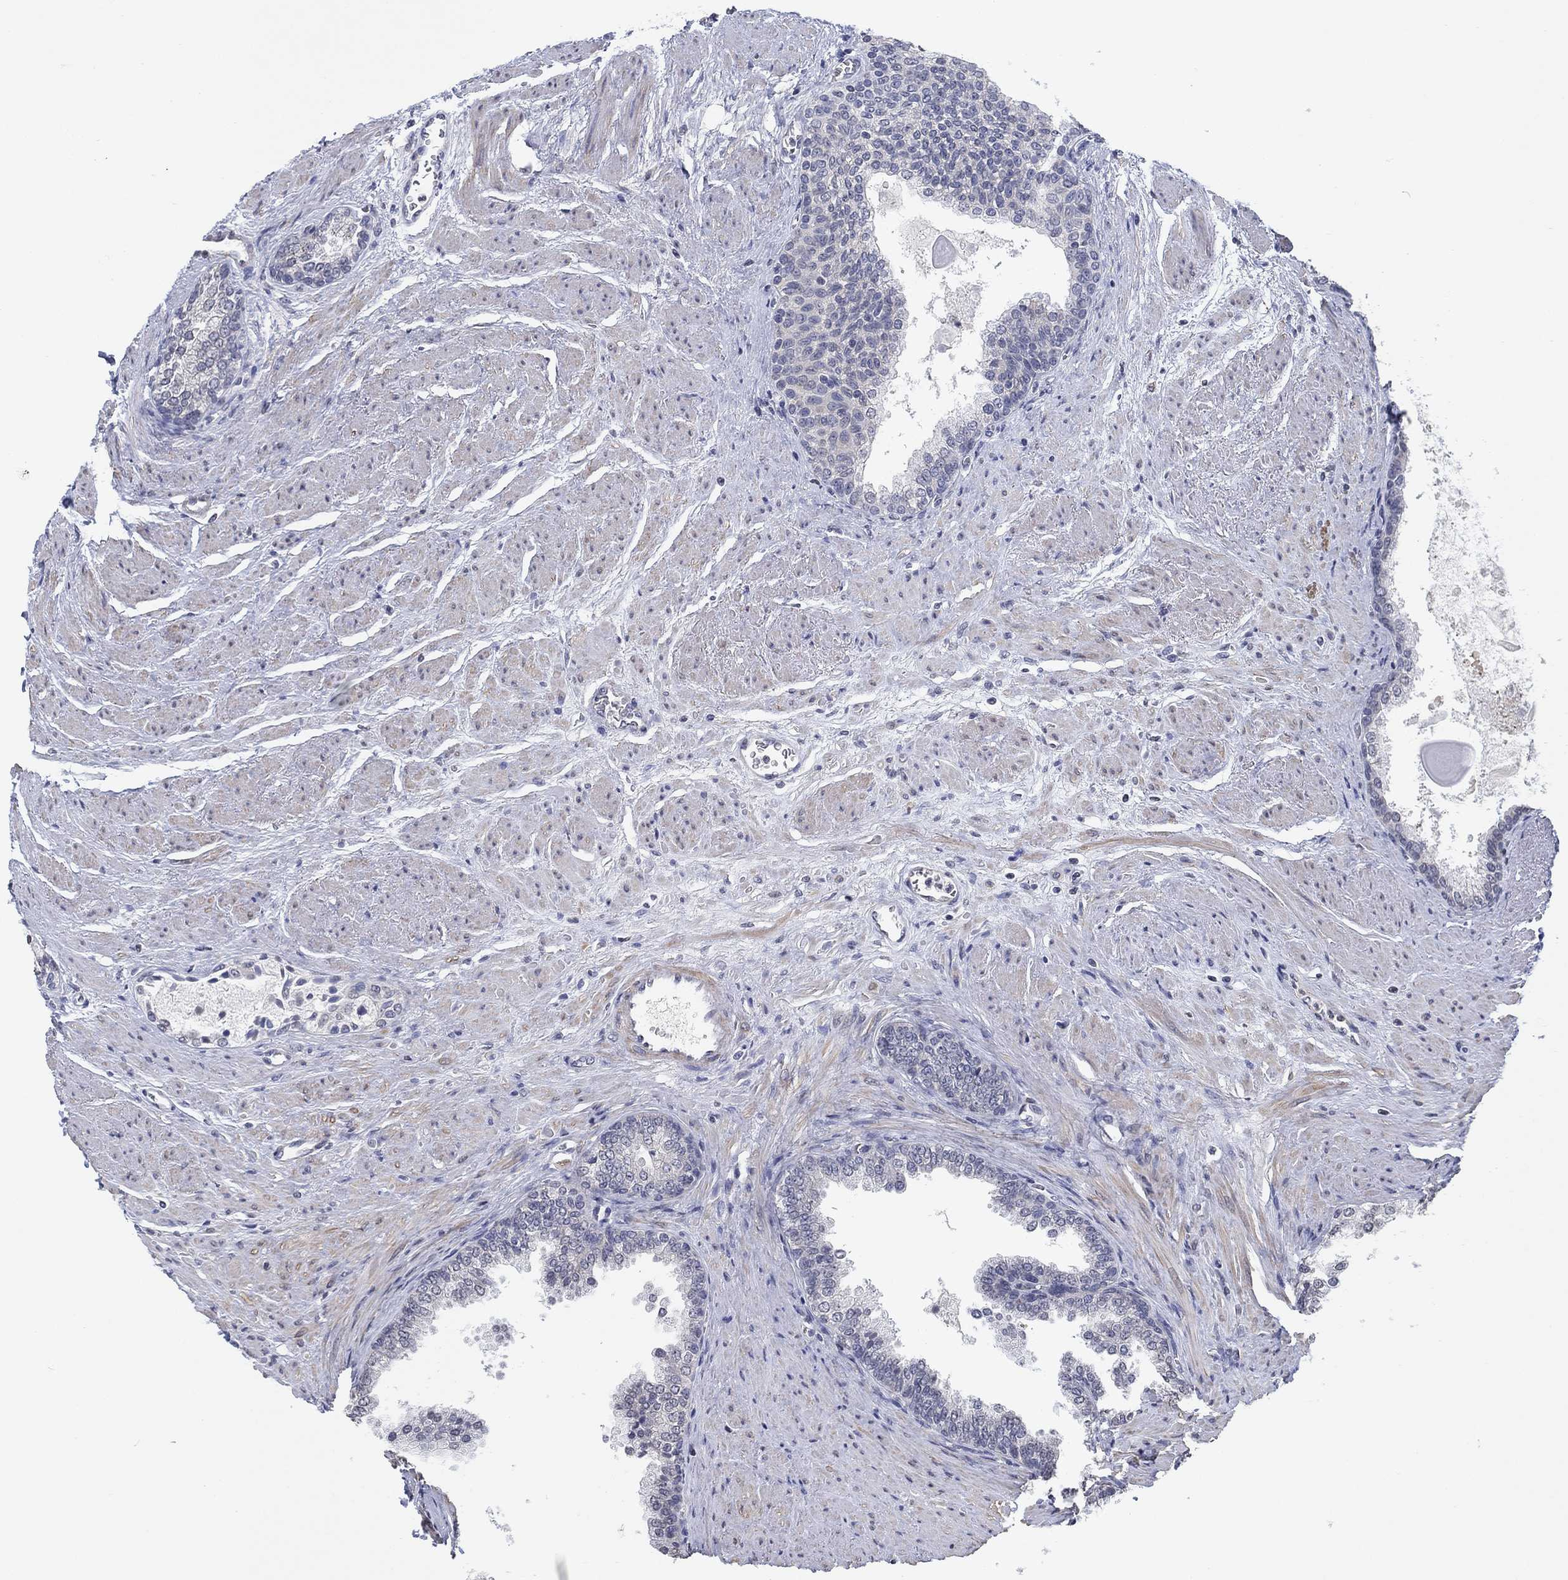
{"staining": {"intensity": "negative", "quantity": "none", "location": "none"}, "tissue": "prostate cancer", "cell_type": "Tumor cells", "image_type": "cancer", "snomed": [{"axis": "morphology", "description": "Adenocarcinoma, NOS"}, {"axis": "topography", "description": "Prostate and seminal vesicle, NOS"}, {"axis": "topography", "description": "Prostate"}], "caption": "An image of human prostate cancer is negative for staining in tumor cells.", "gene": "OTUB2", "patient": {"sex": "male", "age": 62}}